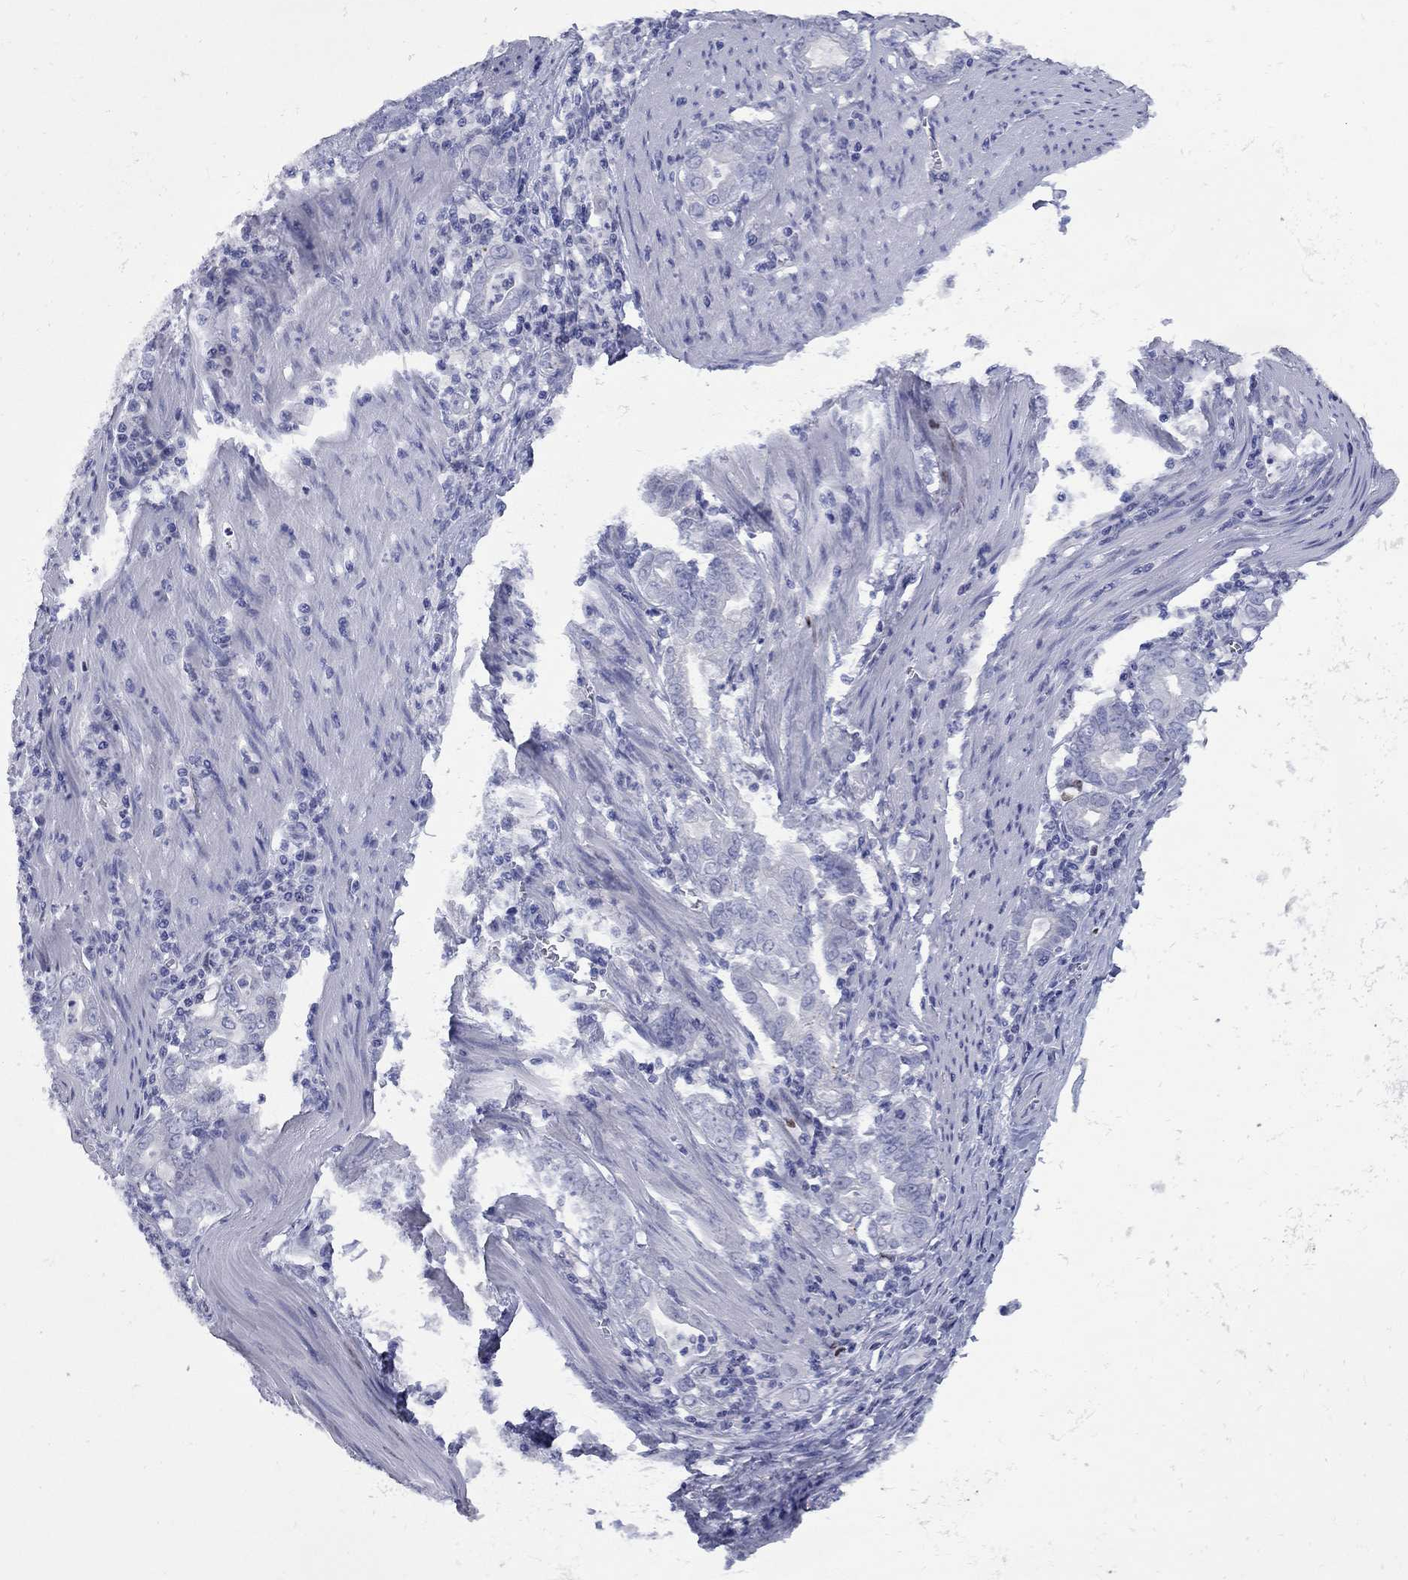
{"staining": {"intensity": "negative", "quantity": "none", "location": "none"}, "tissue": "stomach cancer", "cell_type": "Tumor cells", "image_type": "cancer", "snomed": [{"axis": "morphology", "description": "Adenocarcinoma, NOS"}, {"axis": "topography", "description": "Stomach, upper"}], "caption": "This is an IHC photomicrograph of human stomach cancer. There is no positivity in tumor cells.", "gene": "CCNA1", "patient": {"sex": "female", "age": 79}}